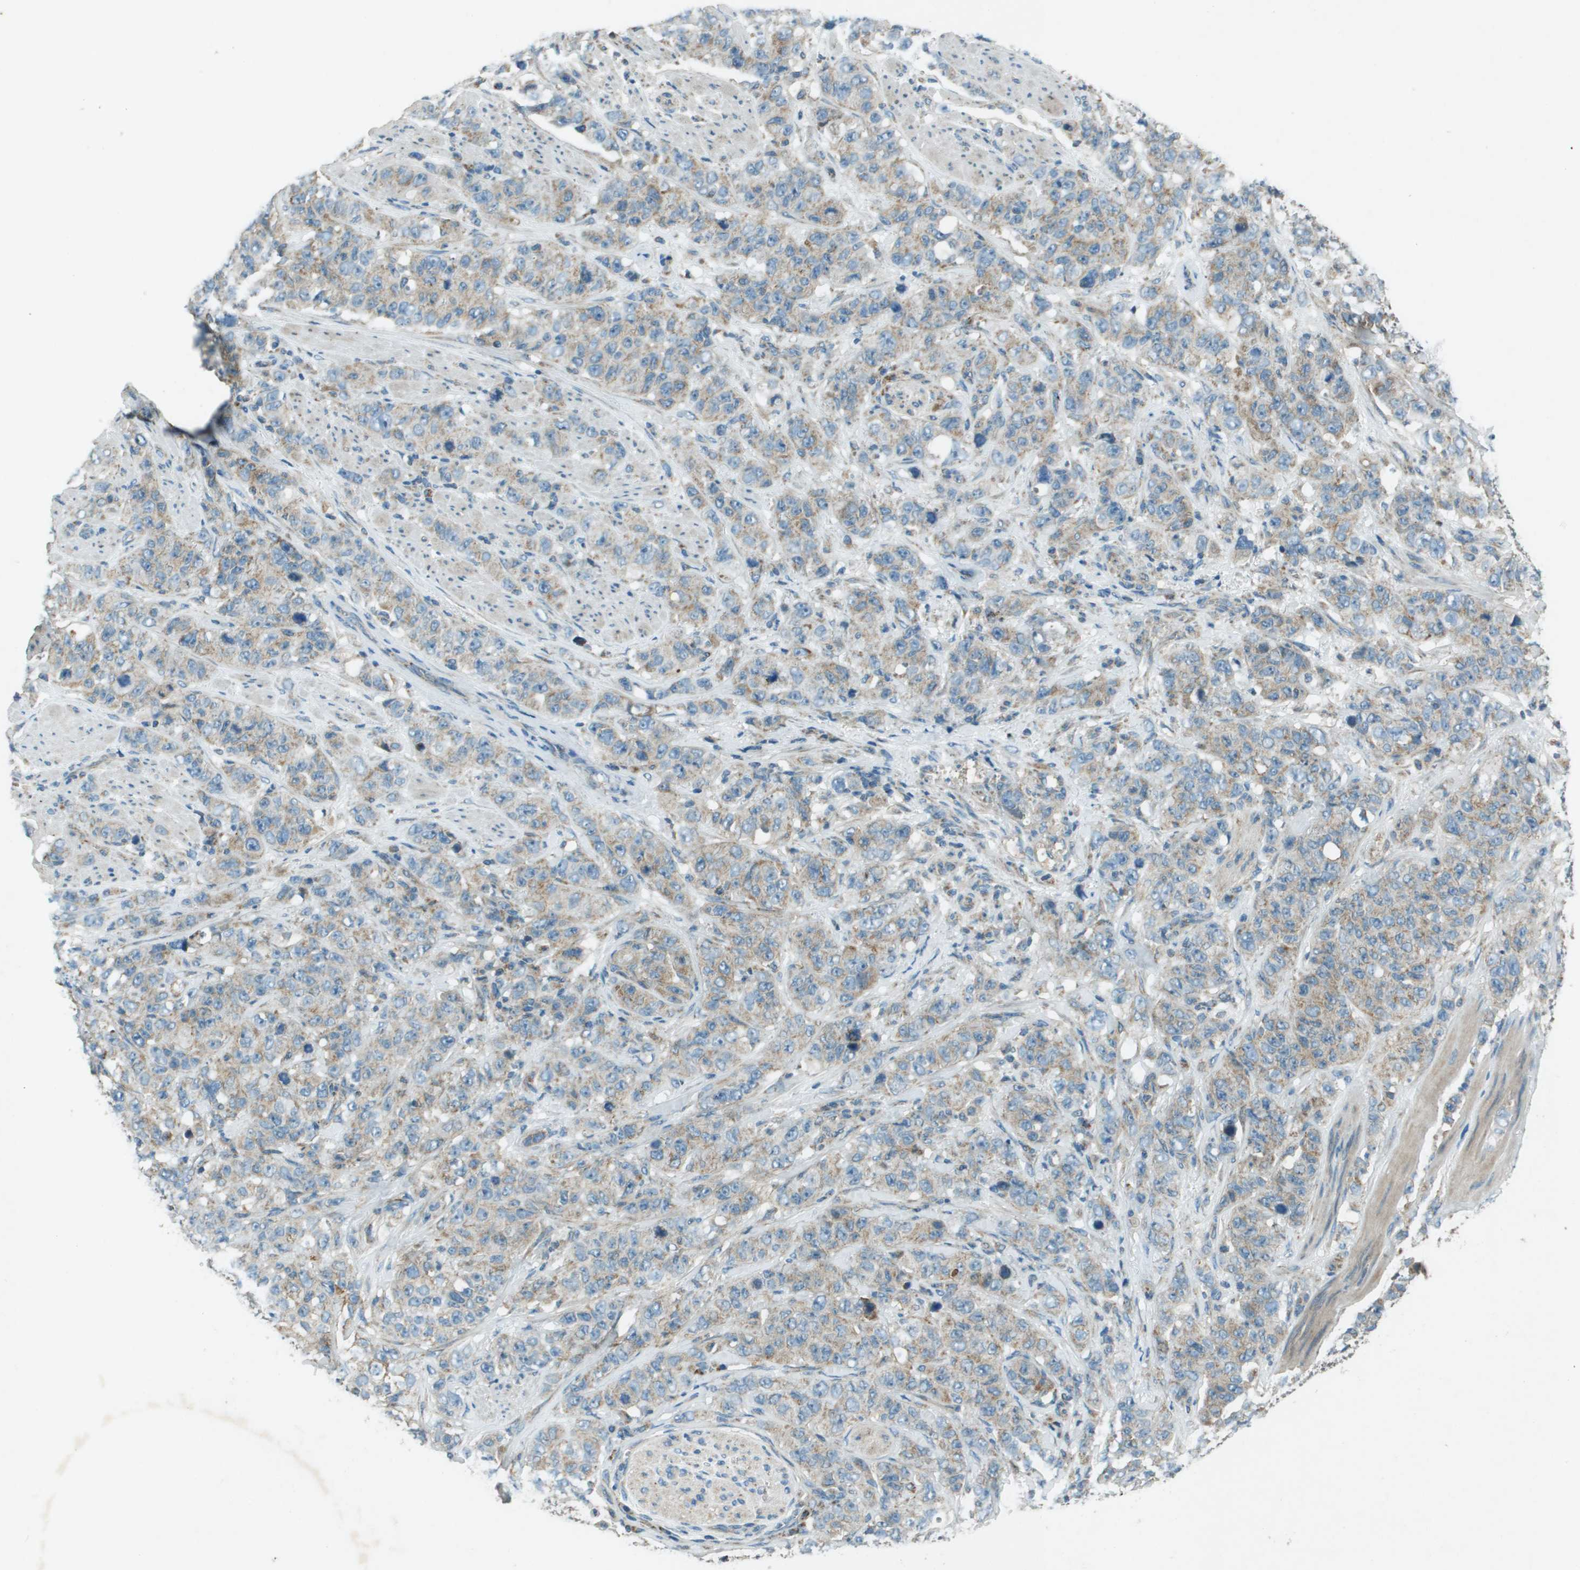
{"staining": {"intensity": "weak", "quantity": ">75%", "location": "cytoplasmic/membranous"}, "tissue": "stomach cancer", "cell_type": "Tumor cells", "image_type": "cancer", "snomed": [{"axis": "morphology", "description": "Adenocarcinoma, NOS"}, {"axis": "topography", "description": "Stomach"}], "caption": "Immunohistochemical staining of human stomach cancer (adenocarcinoma) shows weak cytoplasmic/membranous protein expression in approximately >75% of tumor cells.", "gene": "MIGA1", "patient": {"sex": "male", "age": 48}}